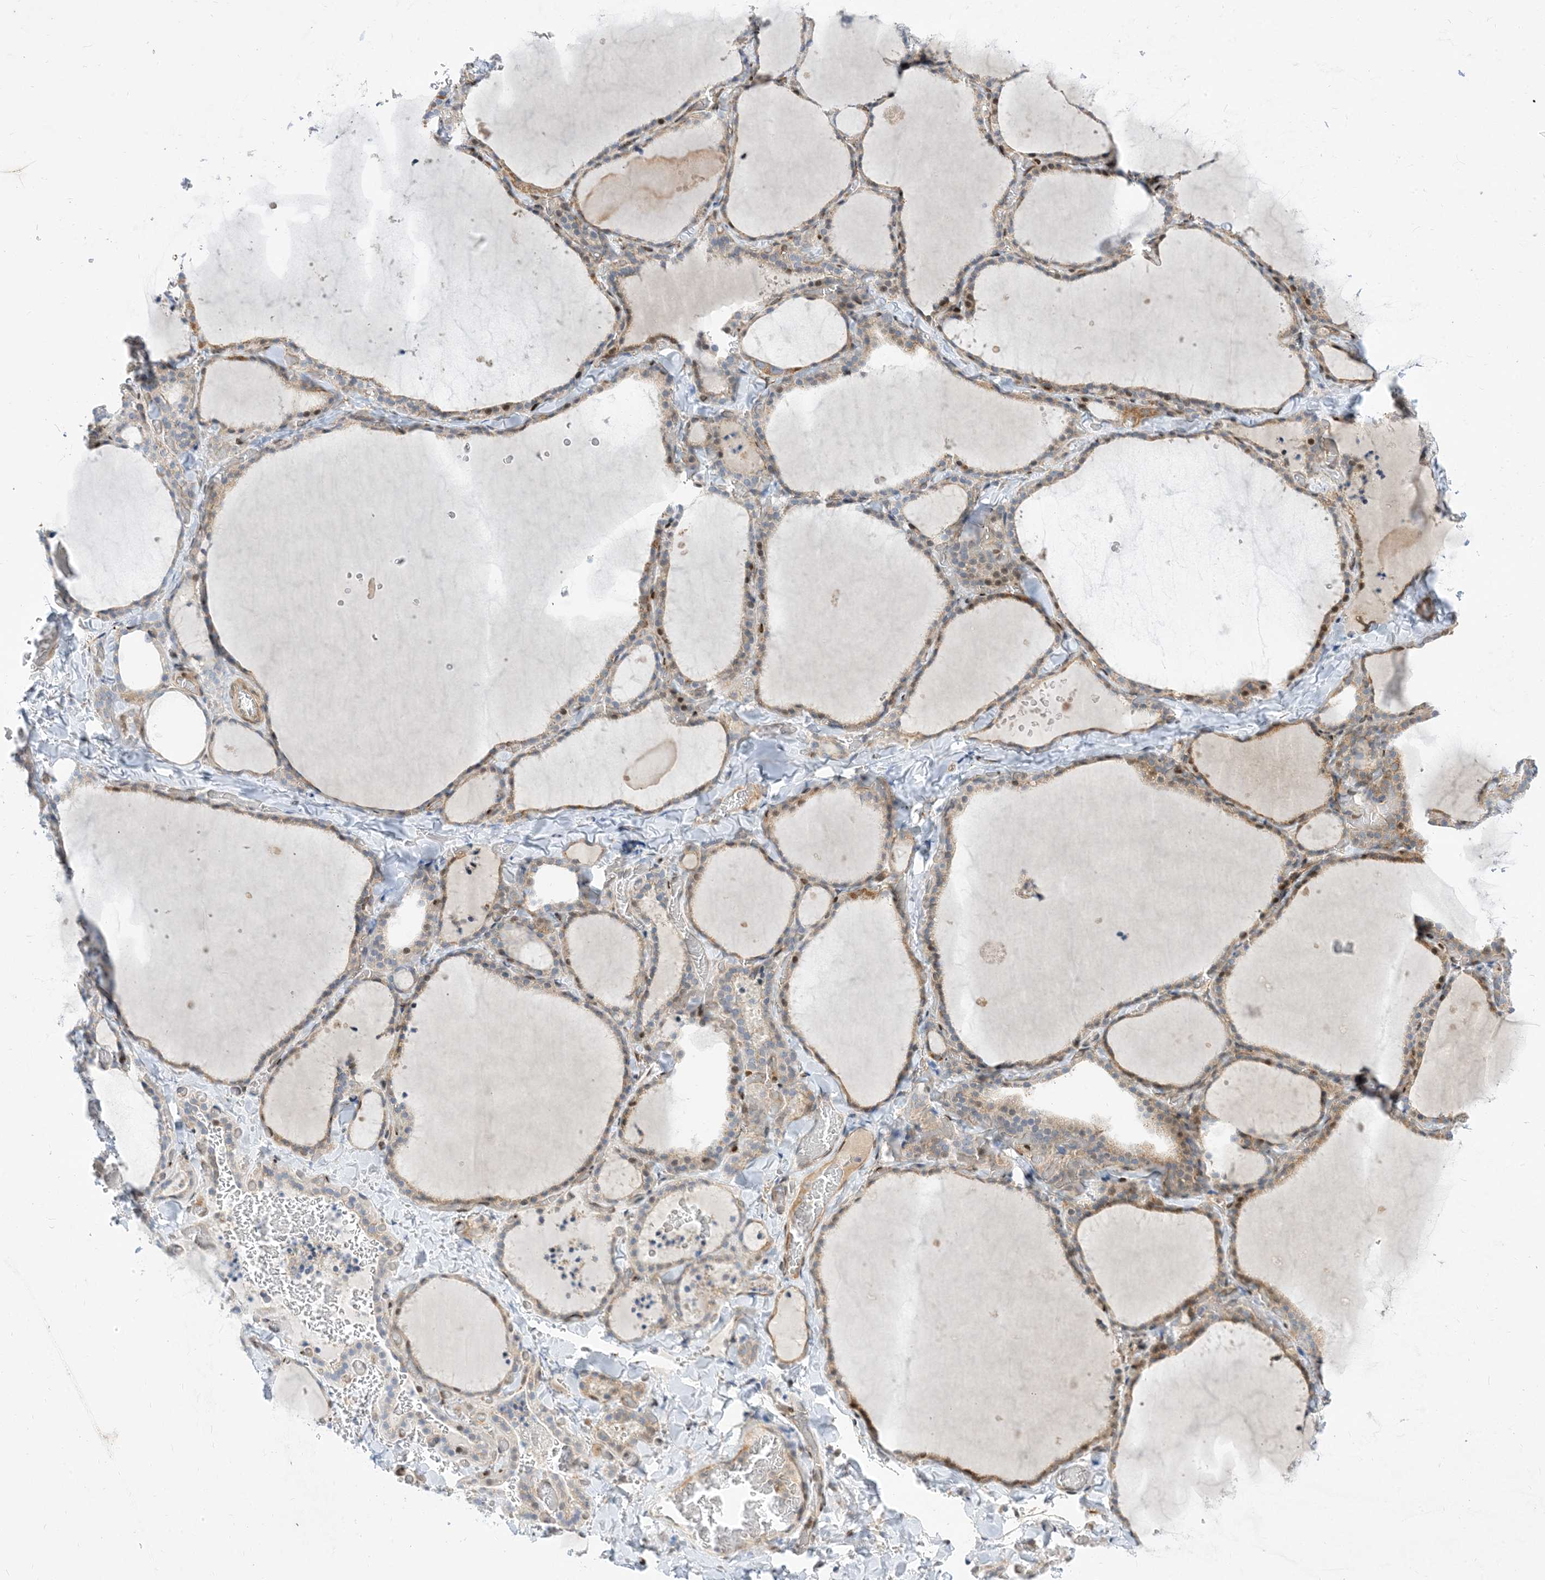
{"staining": {"intensity": "weak", "quantity": "25%-75%", "location": "cytoplasmic/membranous"}, "tissue": "thyroid gland", "cell_type": "Glandular cells", "image_type": "normal", "snomed": [{"axis": "morphology", "description": "Normal tissue, NOS"}, {"axis": "topography", "description": "Thyroid gland"}], "caption": "Weak cytoplasmic/membranous positivity for a protein is appreciated in about 25%-75% of glandular cells of benign thyroid gland using IHC.", "gene": "TYSND1", "patient": {"sex": "female", "age": 22}}